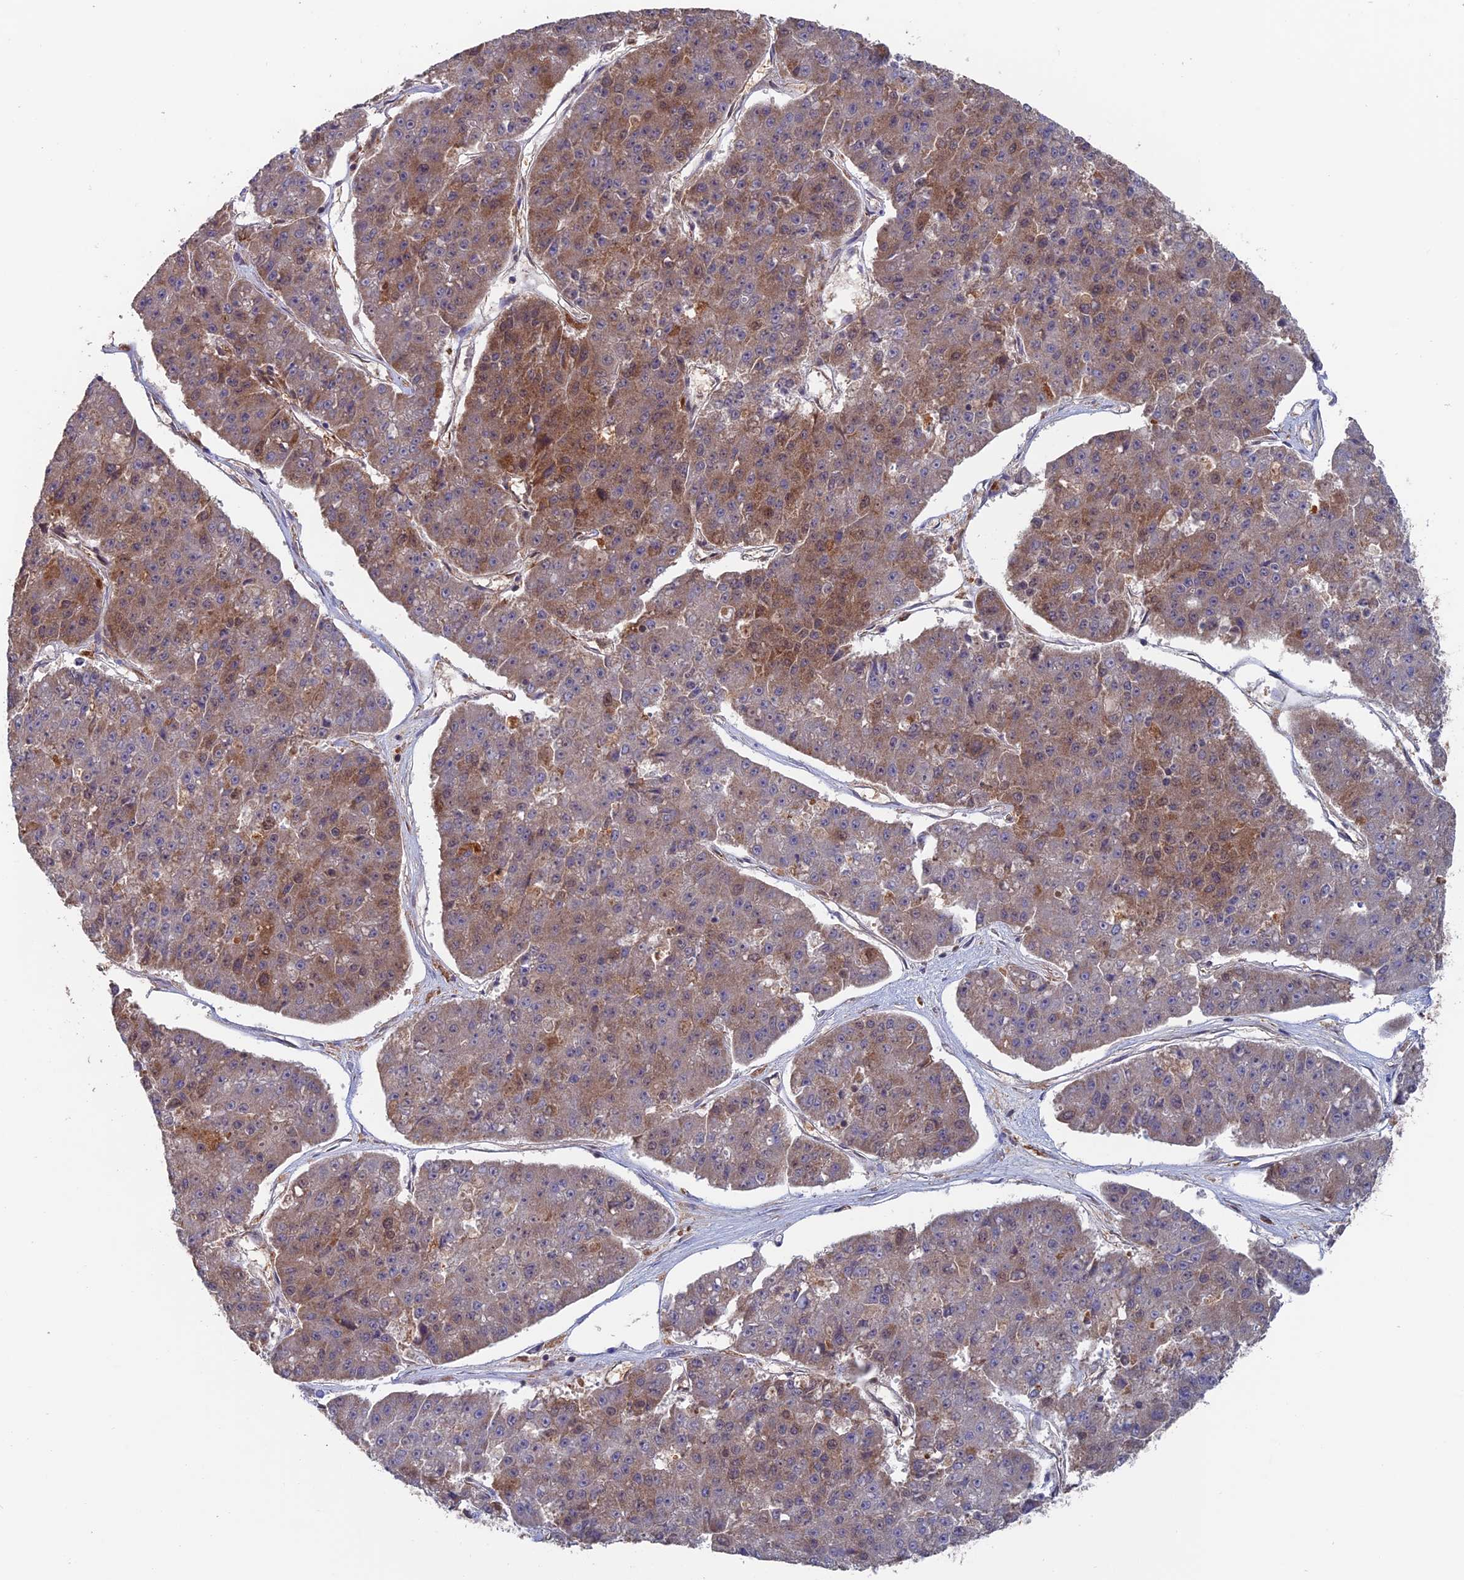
{"staining": {"intensity": "moderate", "quantity": "25%-75%", "location": "cytoplasmic/membranous"}, "tissue": "pancreatic cancer", "cell_type": "Tumor cells", "image_type": "cancer", "snomed": [{"axis": "morphology", "description": "Adenocarcinoma, NOS"}, {"axis": "topography", "description": "Pancreas"}], "caption": "Immunohistochemical staining of human pancreatic cancer (adenocarcinoma) shows moderate cytoplasmic/membranous protein positivity in about 25%-75% of tumor cells. (Brightfield microscopy of DAB IHC at high magnification).", "gene": "DTYMK", "patient": {"sex": "male", "age": 50}}